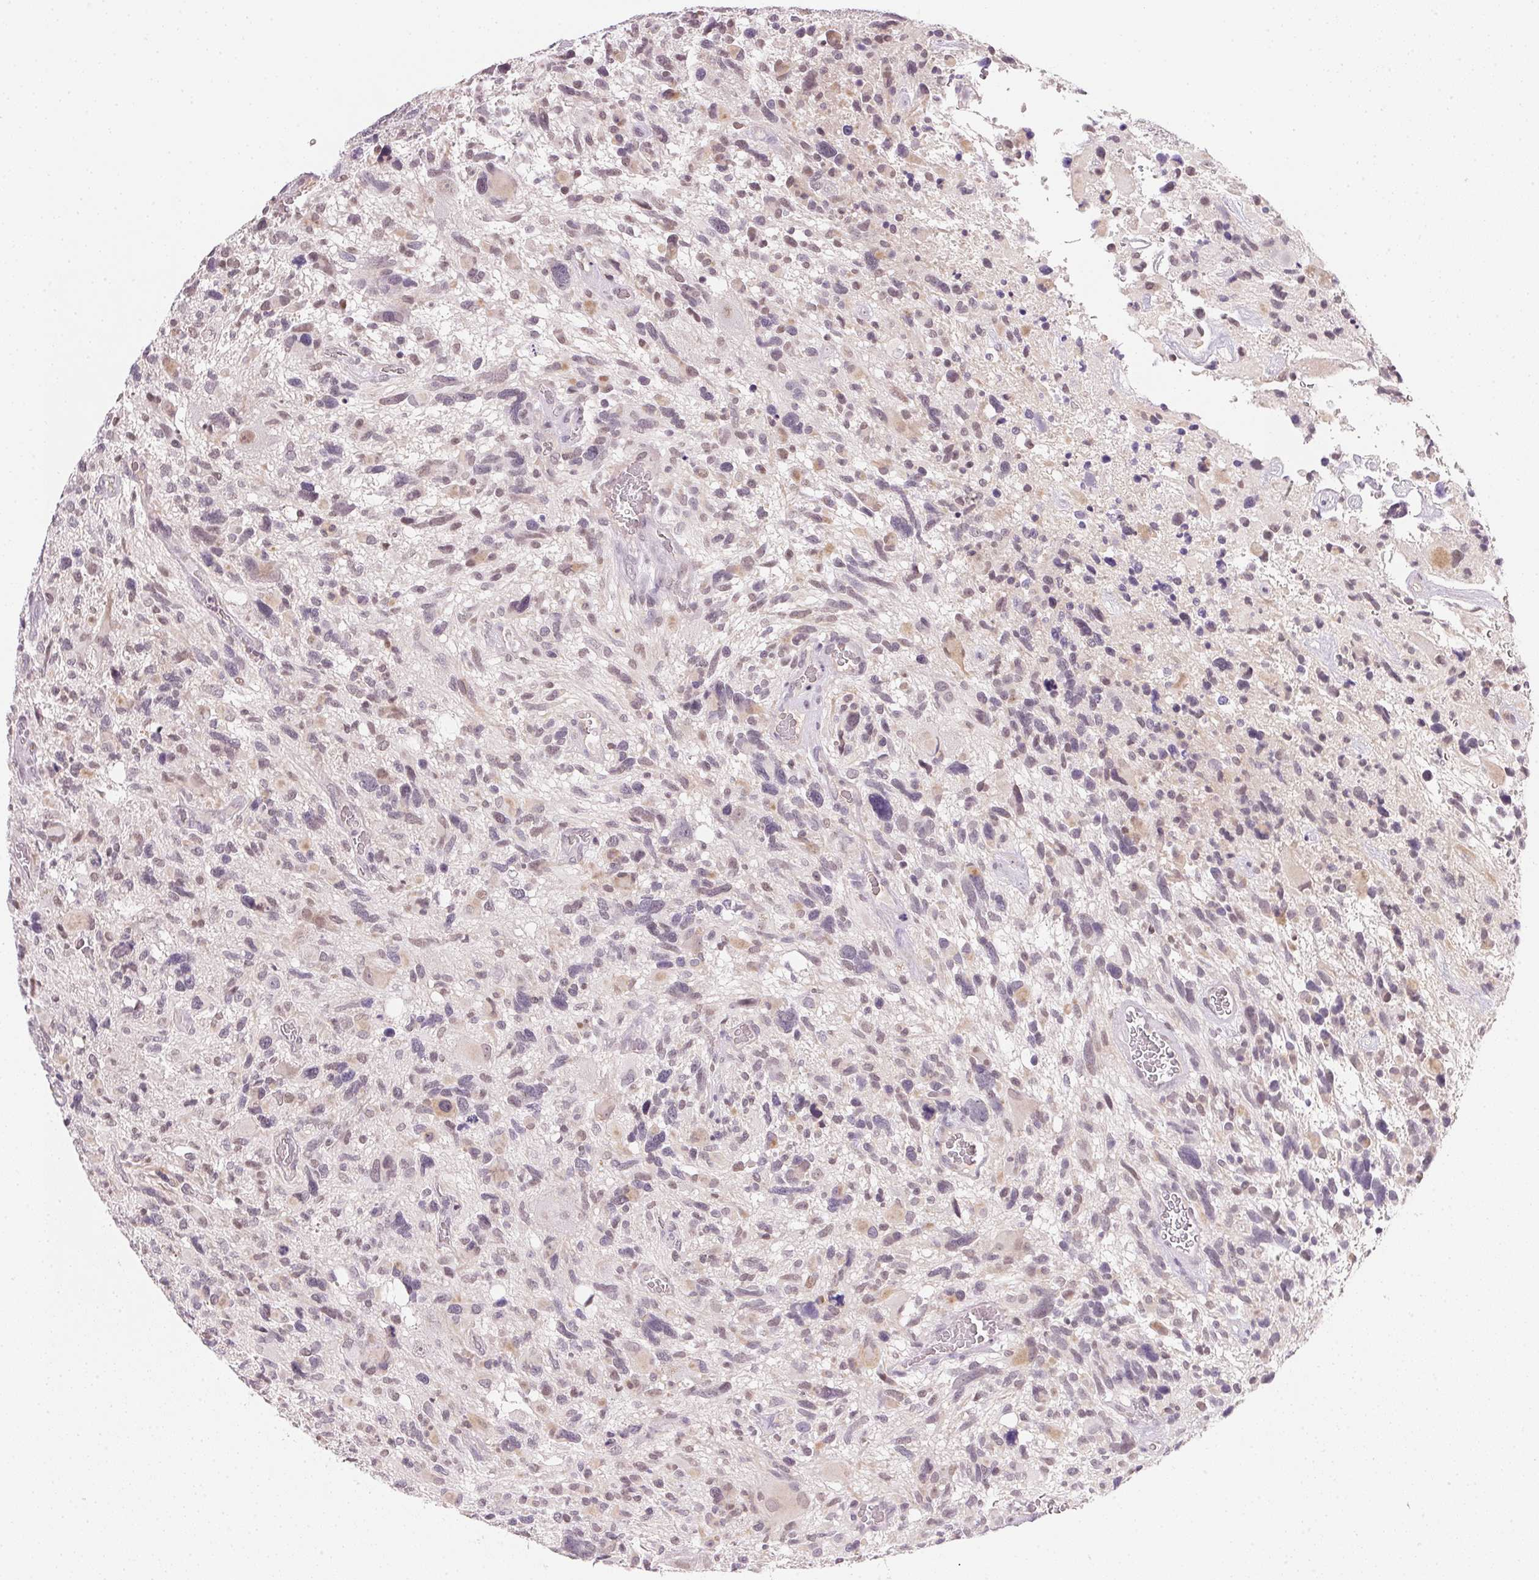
{"staining": {"intensity": "negative", "quantity": "none", "location": "none"}, "tissue": "glioma", "cell_type": "Tumor cells", "image_type": "cancer", "snomed": [{"axis": "morphology", "description": "Glioma, malignant, High grade"}, {"axis": "topography", "description": "Brain"}], "caption": "Protein analysis of malignant high-grade glioma reveals no significant positivity in tumor cells.", "gene": "FNDC4", "patient": {"sex": "male", "age": 49}}